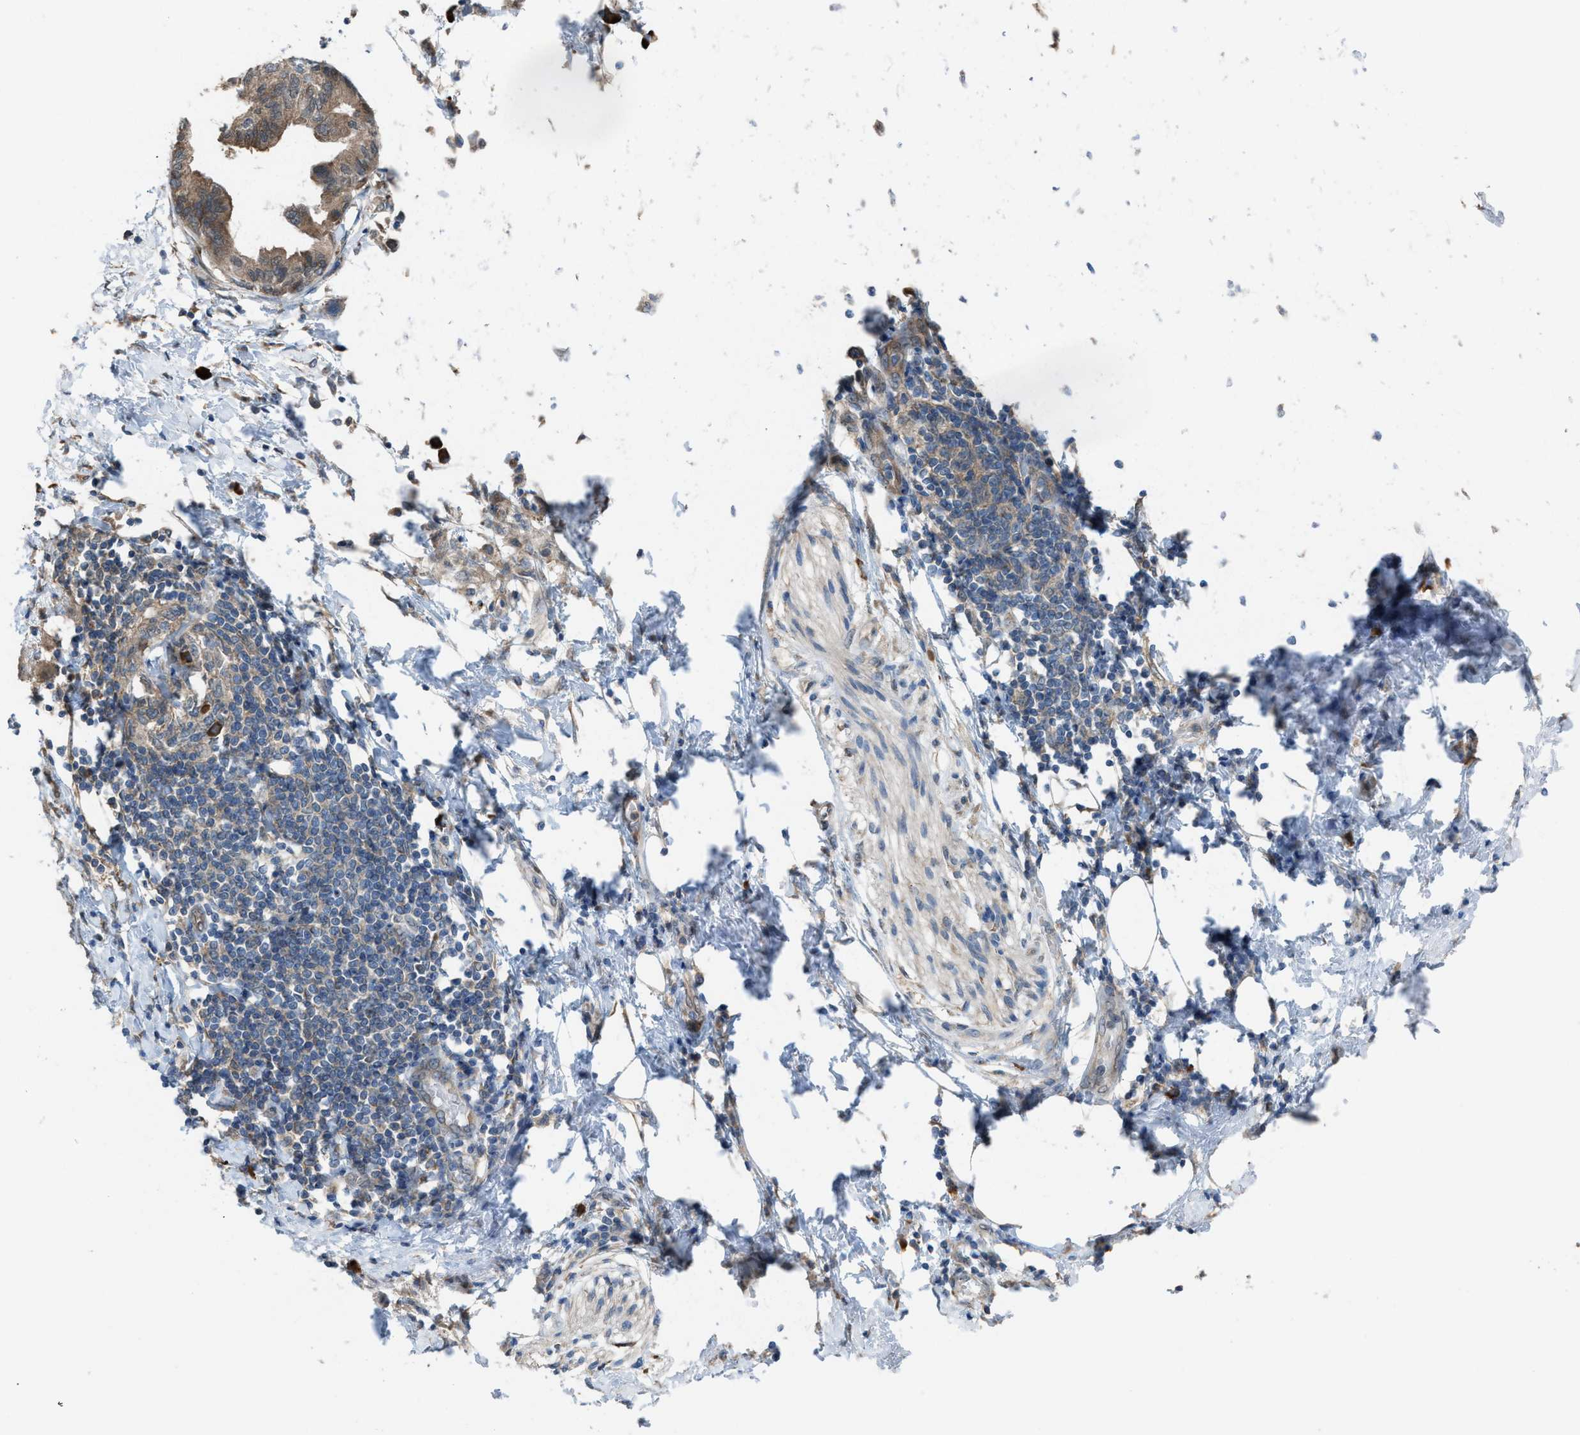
{"staining": {"intensity": "weak", "quantity": ">75%", "location": "cytoplasmic/membranous"}, "tissue": "pancreatic cancer", "cell_type": "Tumor cells", "image_type": "cancer", "snomed": [{"axis": "morphology", "description": "Normal tissue, NOS"}, {"axis": "morphology", "description": "Adenocarcinoma, NOS"}, {"axis": "topography", "description": "Pancreas"}, {"axis": "topography", "description": "Duodenum"}], "caption": "Pancreatic adenocarcinoma stained for a protein reveals weak cytoplasmic/membranous positivity in tumor cells.", "gene": "PLAA", "patient": {"sex": "female", "age": 60}}